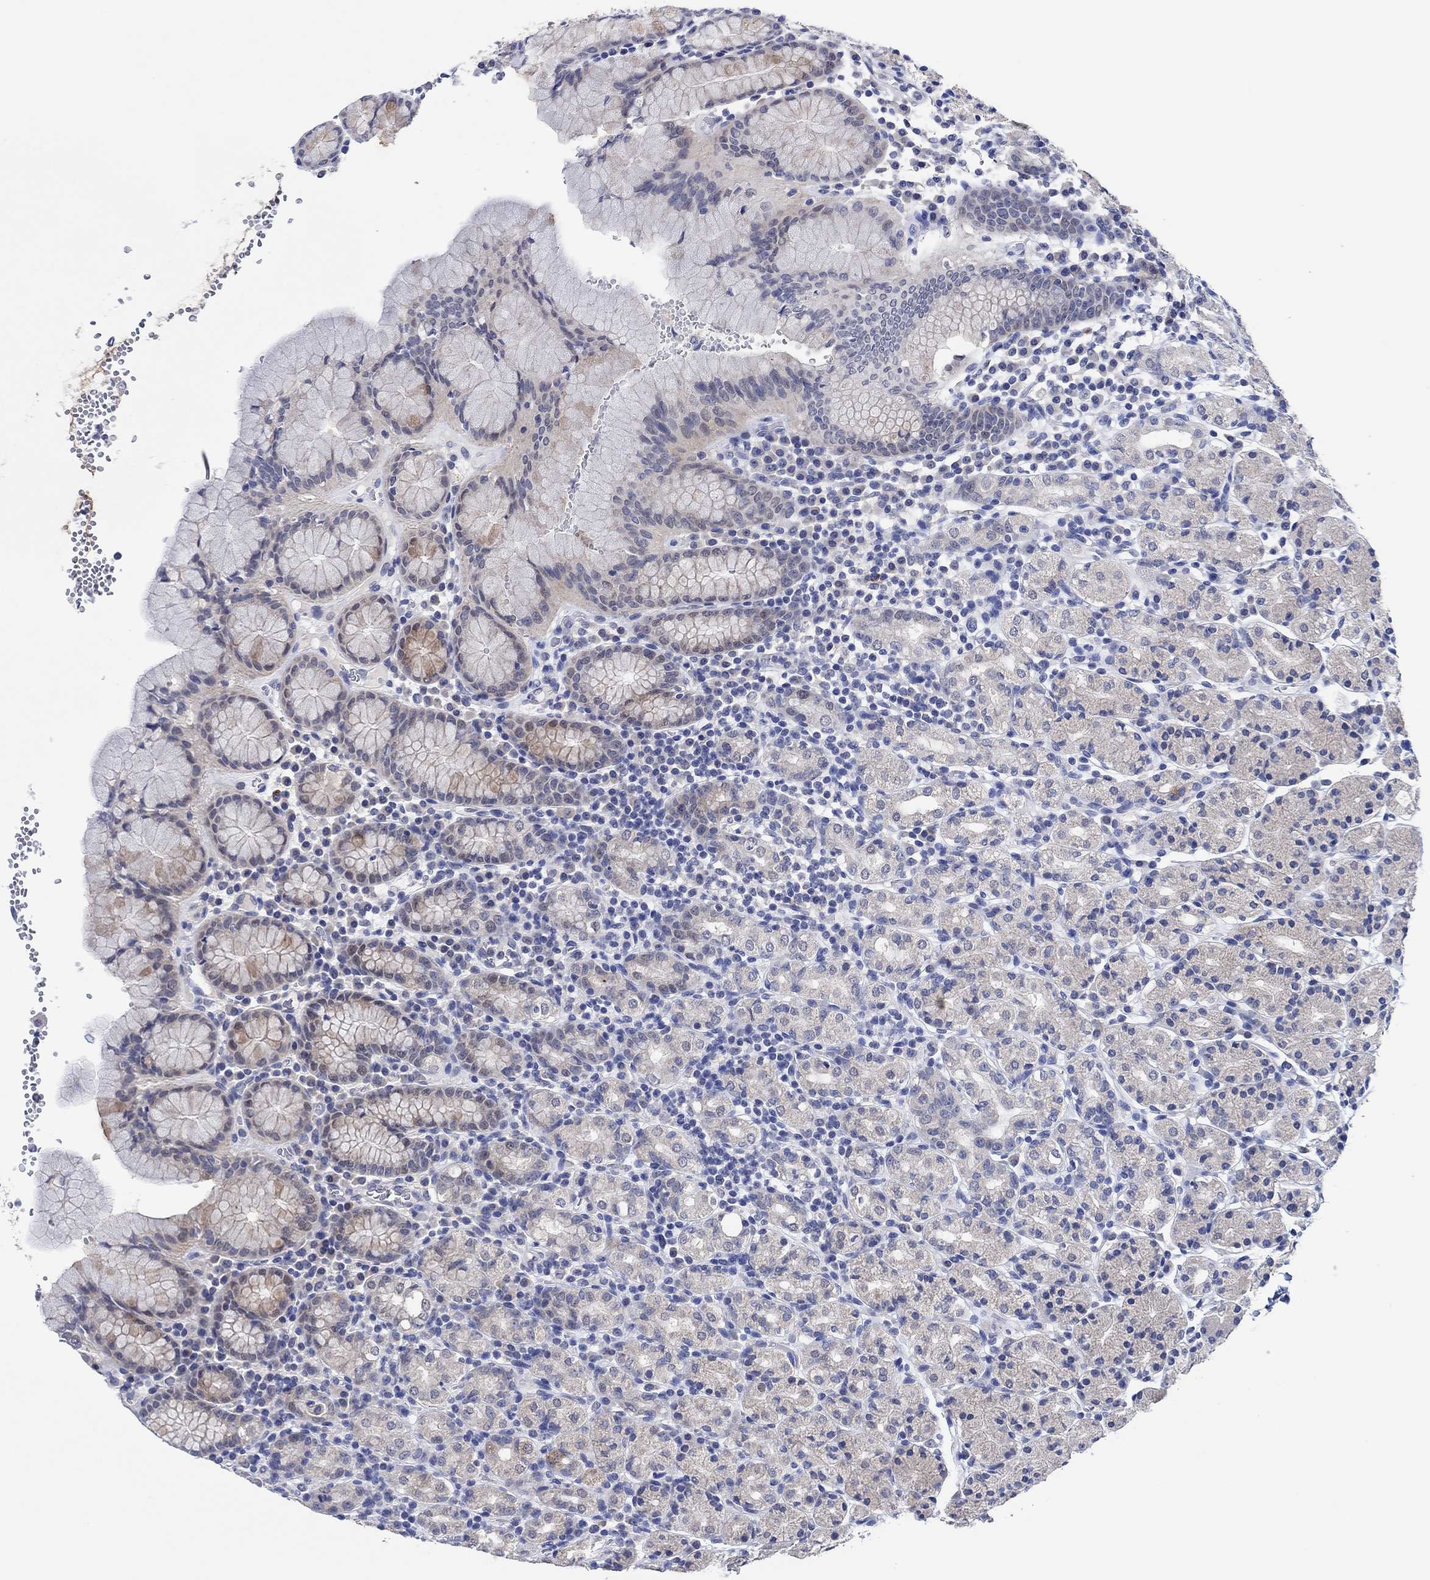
{"staining": {"intensity": "weak", "quantity": "<25%", "location": "cytoplasmic/membranous"}, "tissue": "stomach", "cell_type": "Glandular cells", "image_type": "normal", "snomed": [{"axis": "morphology", "description": "Normal tissue, NOS"}, {"axis": "topography", "description": "Stomach, upper"}, {"axis": "topography", "description": "Stomach"}], "caption": "IHC micrograph of normal stomach: stomach stained with DAB (3,3'-diaminobenzidine) reveals no significant protein staining in glandular cells.", "gene": "PRRT3", "patient": {"sex": "male", "age": 62}}